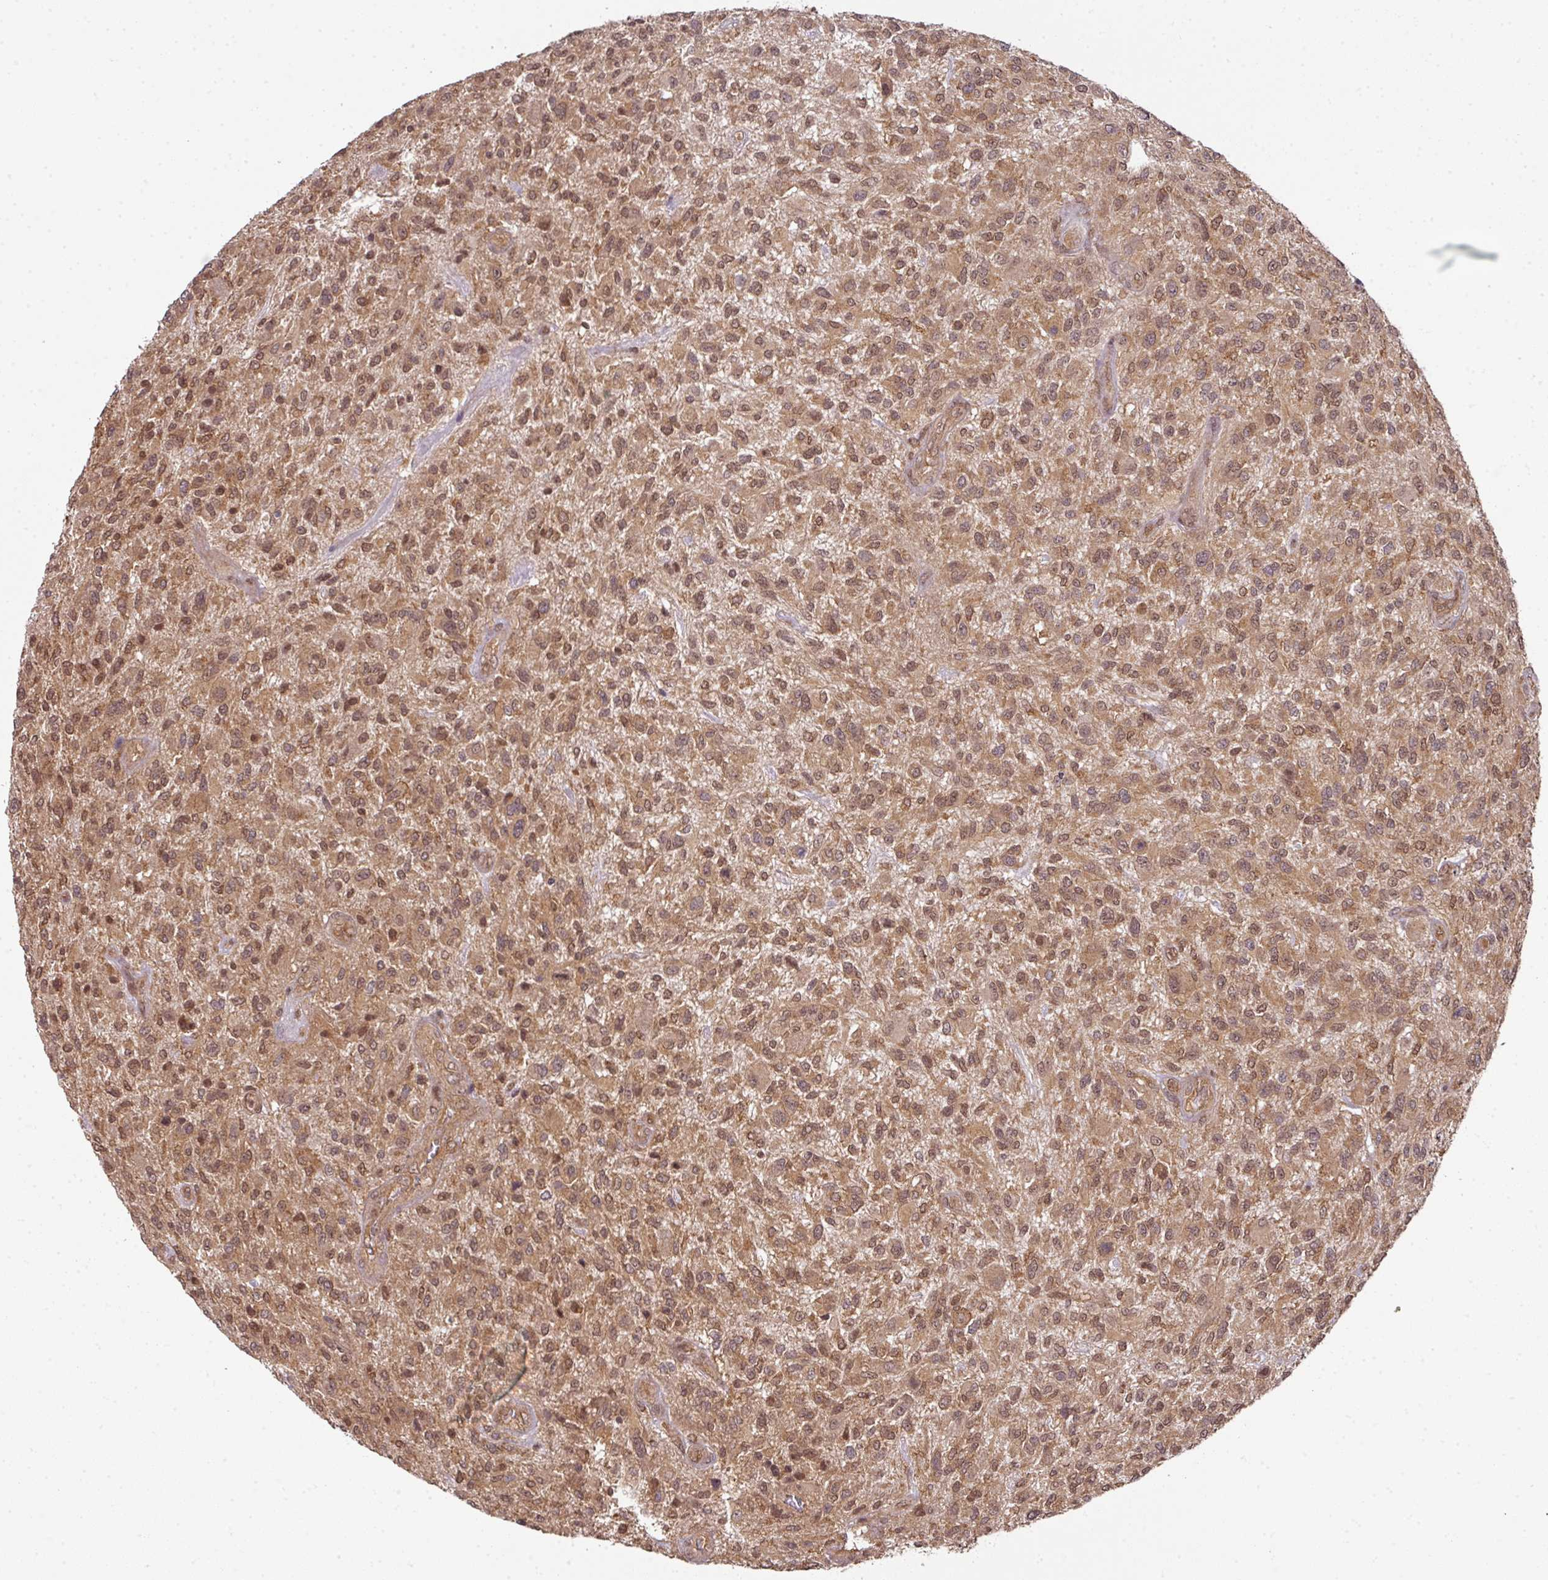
{"staining": {"intensity": "moderate", "quantity": ">75%", "location": "cytoplasmic/membranous,nuclear"}, "tissue": "glioma", "cell_type": "Tumor cells", "image_type": "cancer", "snomed": [{"axis": "morphology", "description": "Glioma, malignant, High grade"}, {"axis": "topography", "description": "Brain"}], "caption": "Immunohistochemistry staining of malignant high-grade glioma, which shows medium levels of moderate cytoplasmic/membranous and nuclear expression in approximately >75% of tumor cells indicating moderate cytoplasmic/membranous and nuclear protein staining. The staining was performed using DAB (brown) for protein detection and nuclei were counterstained in hematoxylin (blue).", "gene": "ANKRD18A", "patient": {"sex": "male", "age": 47}}